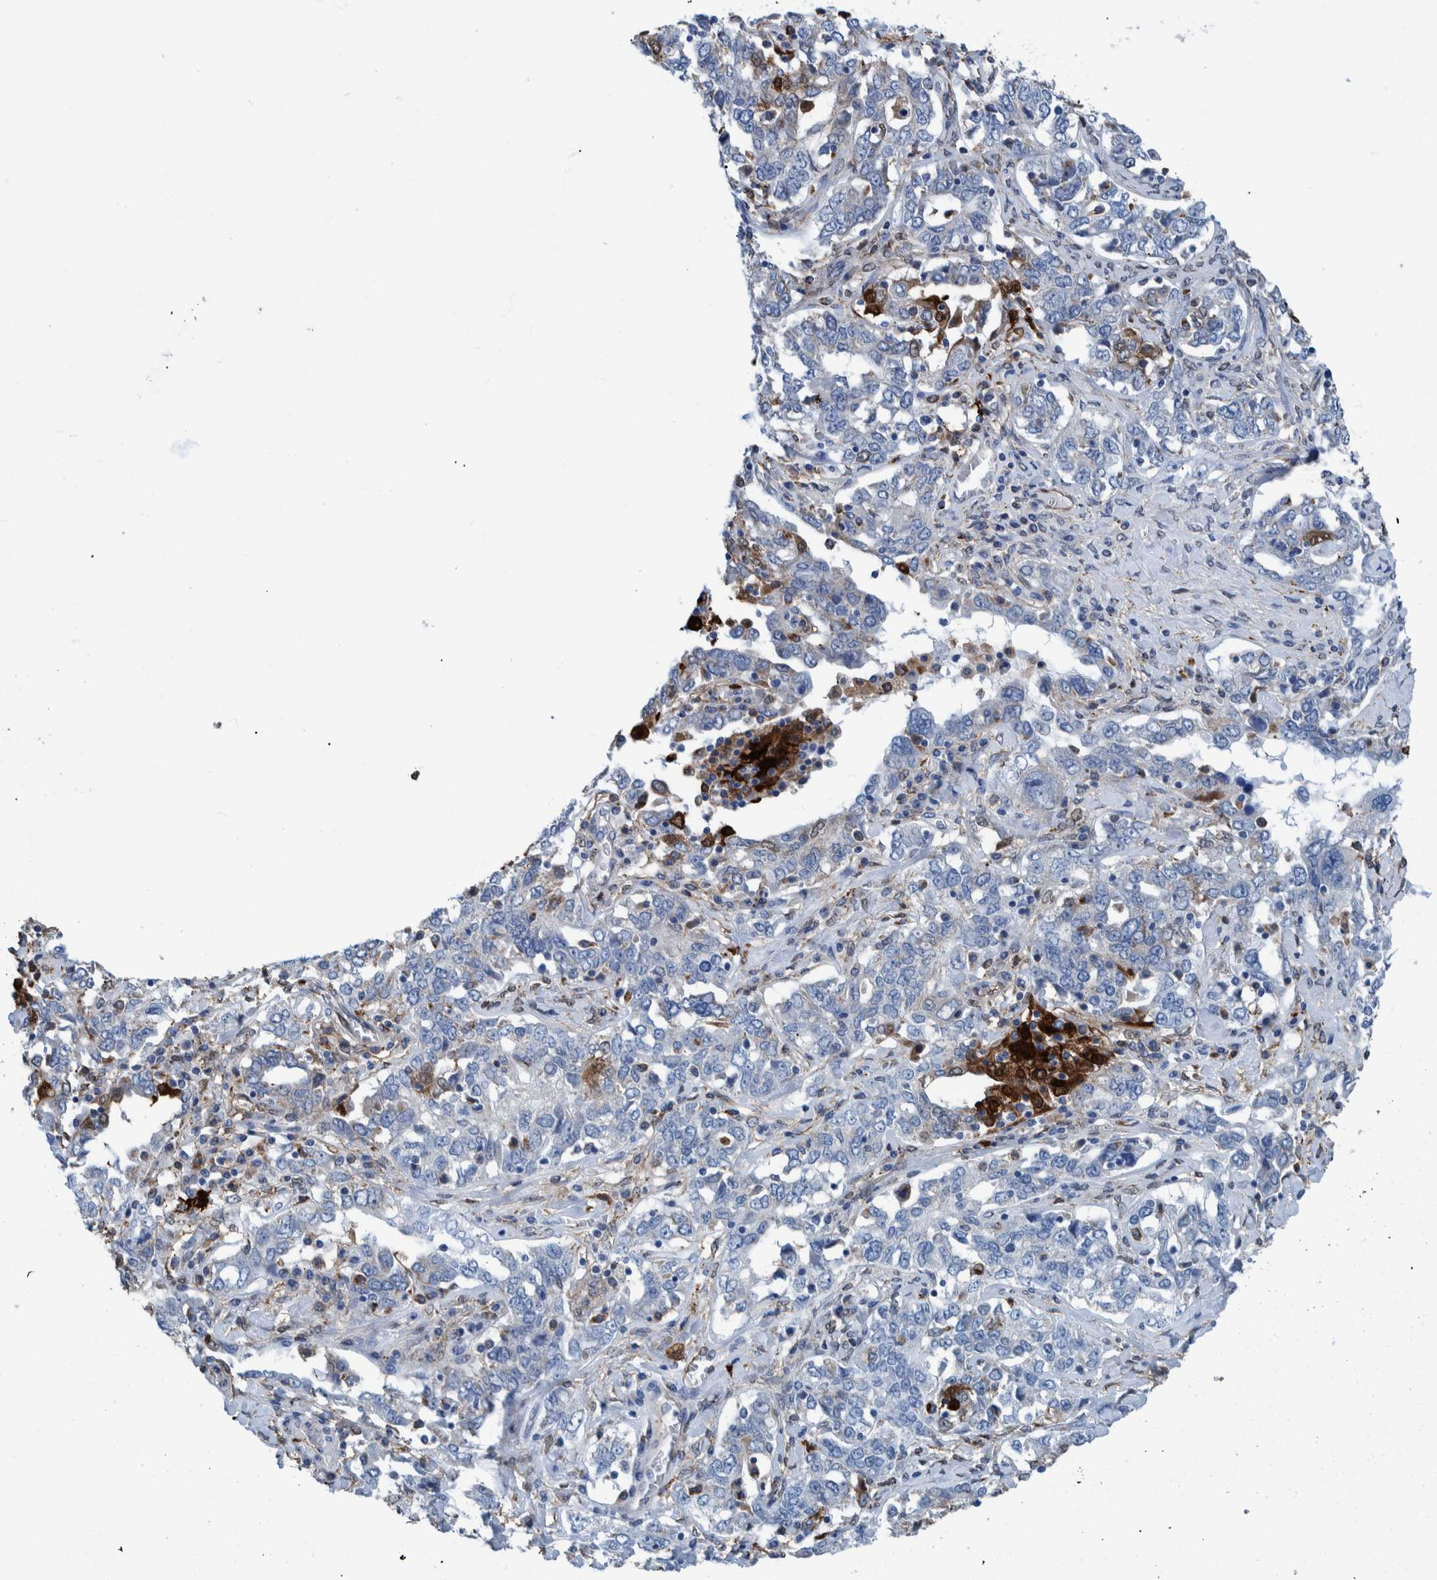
{"staining": {"intensity": "weak", "quantity": "<25%", "location": "cytoplasmic/membranous"}, "tissue": "ovarian cancer", "cell_type": "Tumor cells", "image_type": "cancer", "snomed": [{"axis": "morphology", "description": "Cystadenocarcinoma, mucinous, NOS"}, {"axis": "topography", "description": "Ovary"}], "caption": "DAB (3,3'-diaminobenzidine) immunohistochemical staining of human ovarian cancer displays no significant staining in tumor cells.", "gene": "IDO1", "patient": {"sex": "female", "age": 73}}